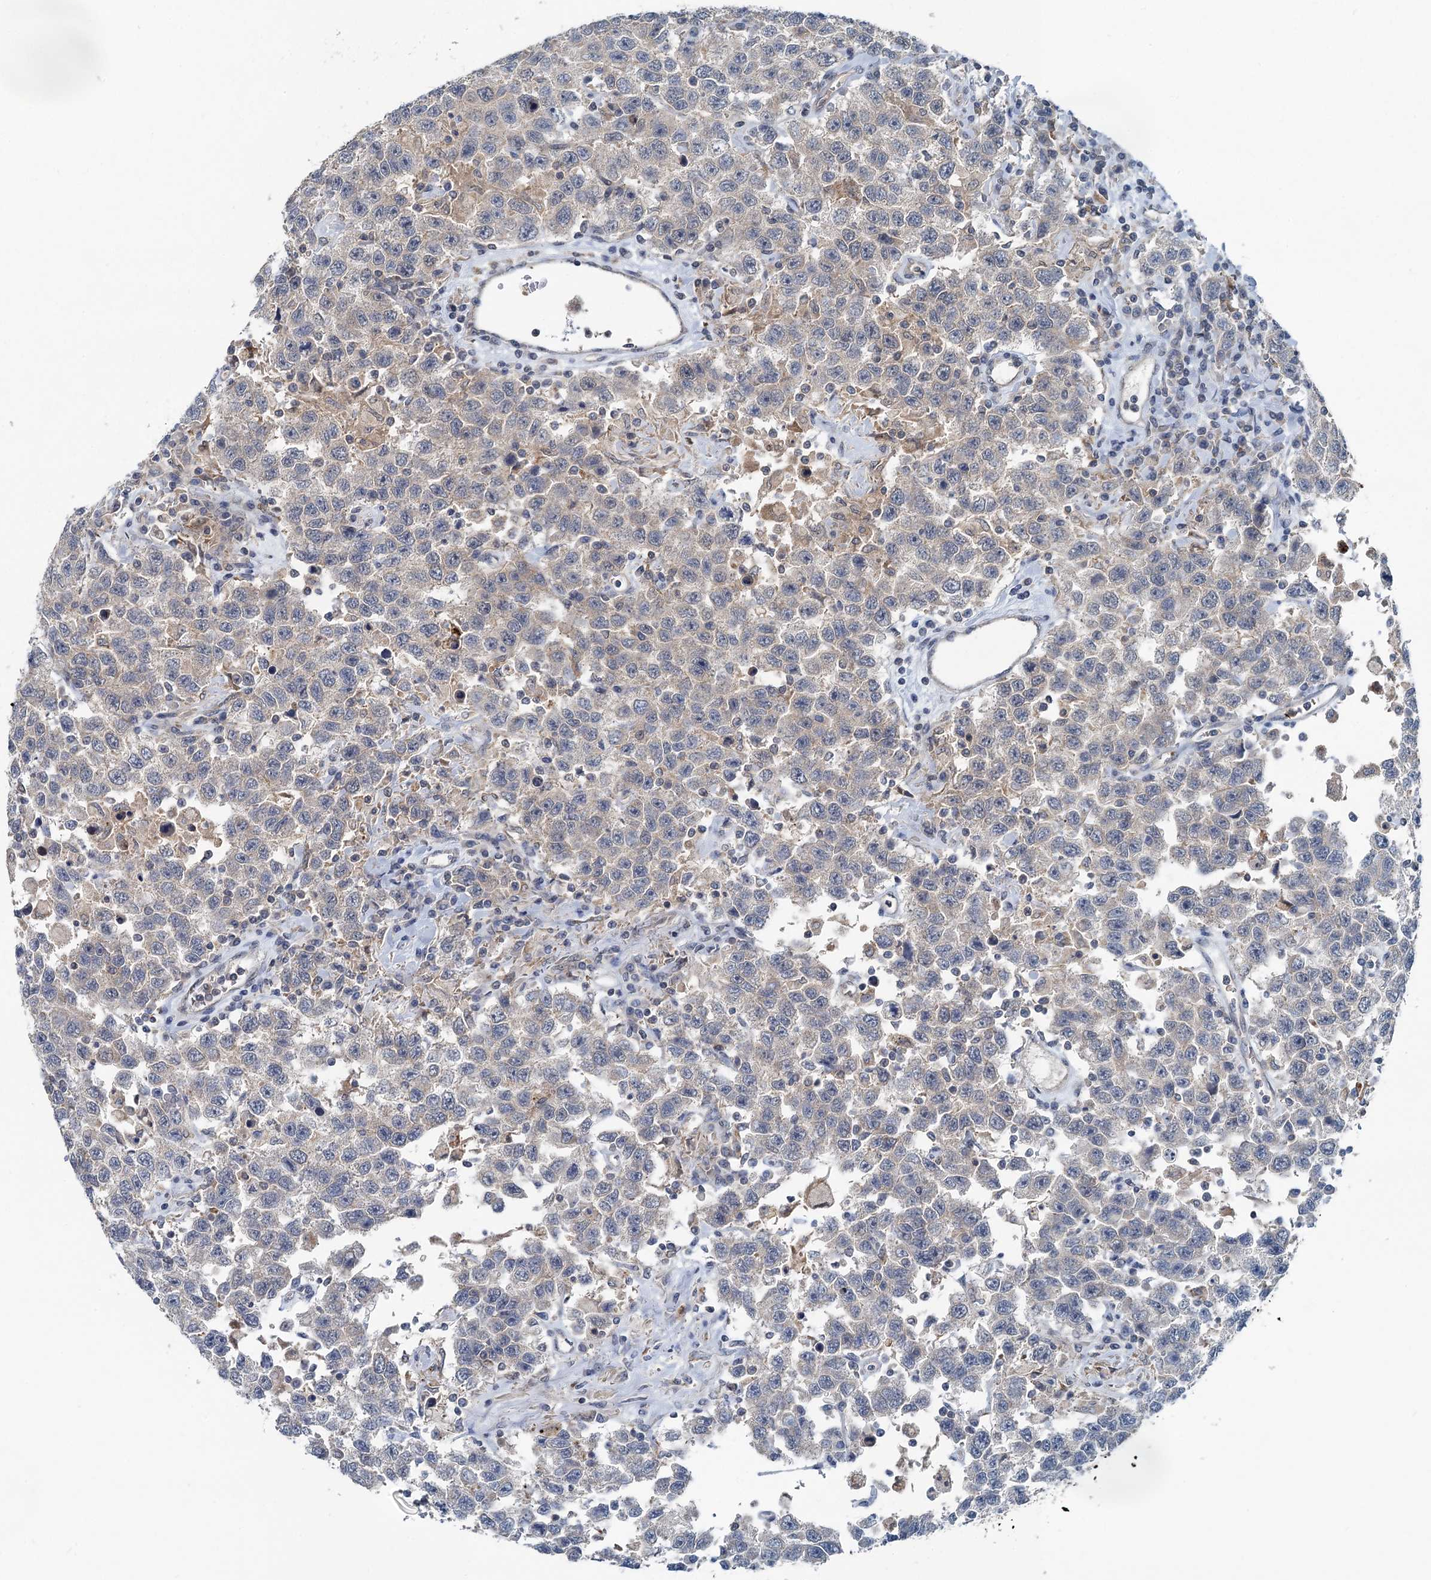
{"staining": {"intensity": "negative", "quantity": "none", "location": "none"}, "tissue": "testis cancer", "cell_type": "Tumor cells", "image_type": "cancer", "snomed": [{"axis": "morphology", "description": "Seminoma, NOS"}, {"axis": "topography", "description": "Testis"}], "caption": "Immunohistochemical staining of human testis seminoma shows no significant expression in tumor cells.", "gene": "GCLM", "patient": {"sex": "male", "age": 41}}